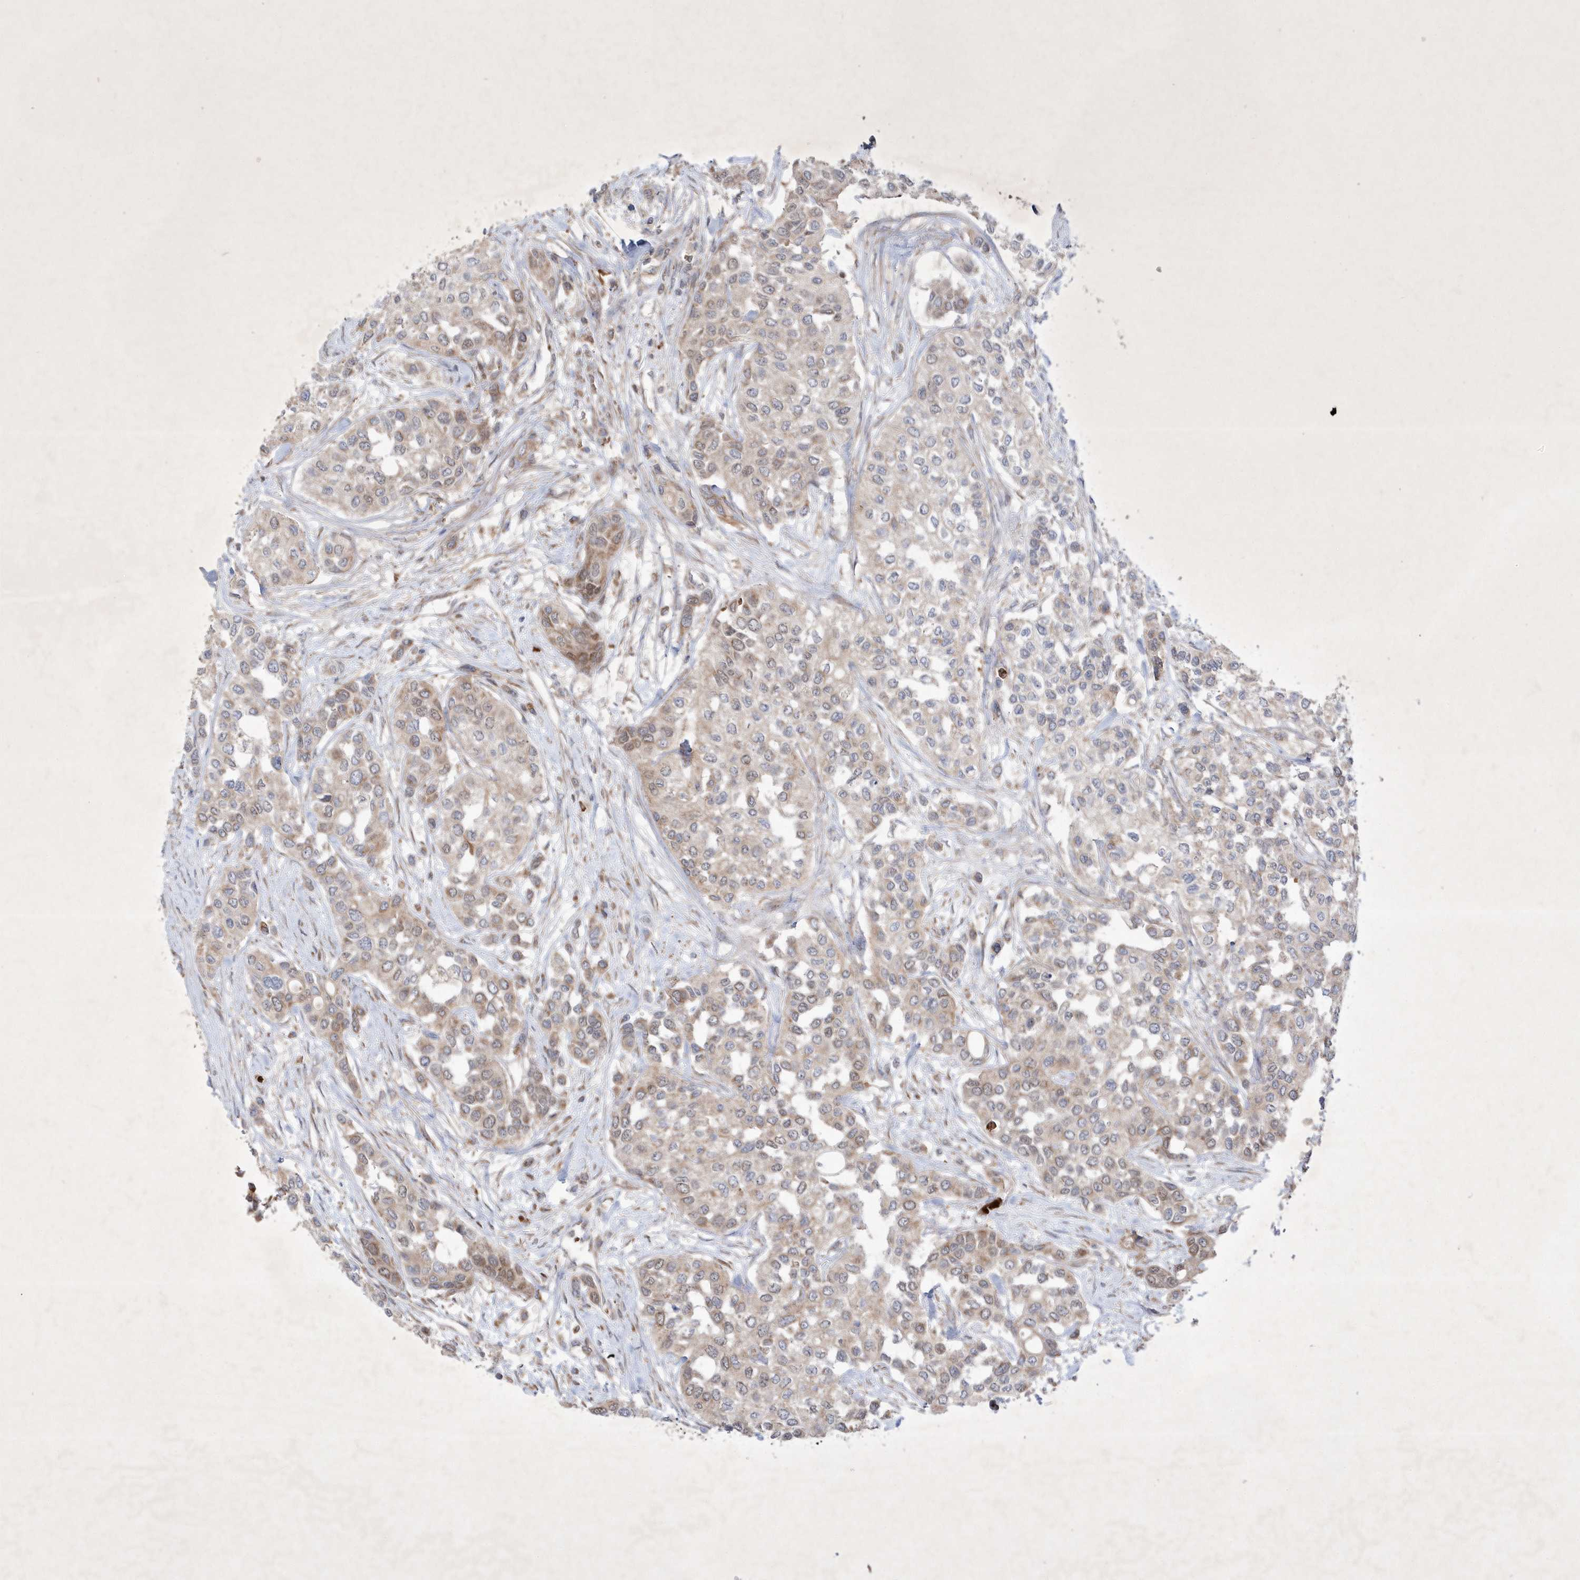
{"staining": {"intensity": "weak", "quantity": "25%-75%", "location": "cytoplasmic/membranous,nuclear"}, "tissue": "urothelial cancer", "cell_type": "Tumor cells", "image_type": "cancer", "snomed": [{"axis": "morphology", "description": "Normal tissue, NOS"}, {"axis": "morphology", "description": "Urothelial carcinoma, High grade"}, {"axis": "topography", "description": "Vascular tissue"}, {"axis": "topography", "description": "Urinary bladder"}], "caption": "There is low levels of weak cytoplasmic/membranous and nuclear expression in tumor cells of urothelial carcinoma (high-grade), as demonstrated by immunohistochemical staining (brown color).", "gene": "OPA1", "patient": {"sex": "female", "age": 56}}